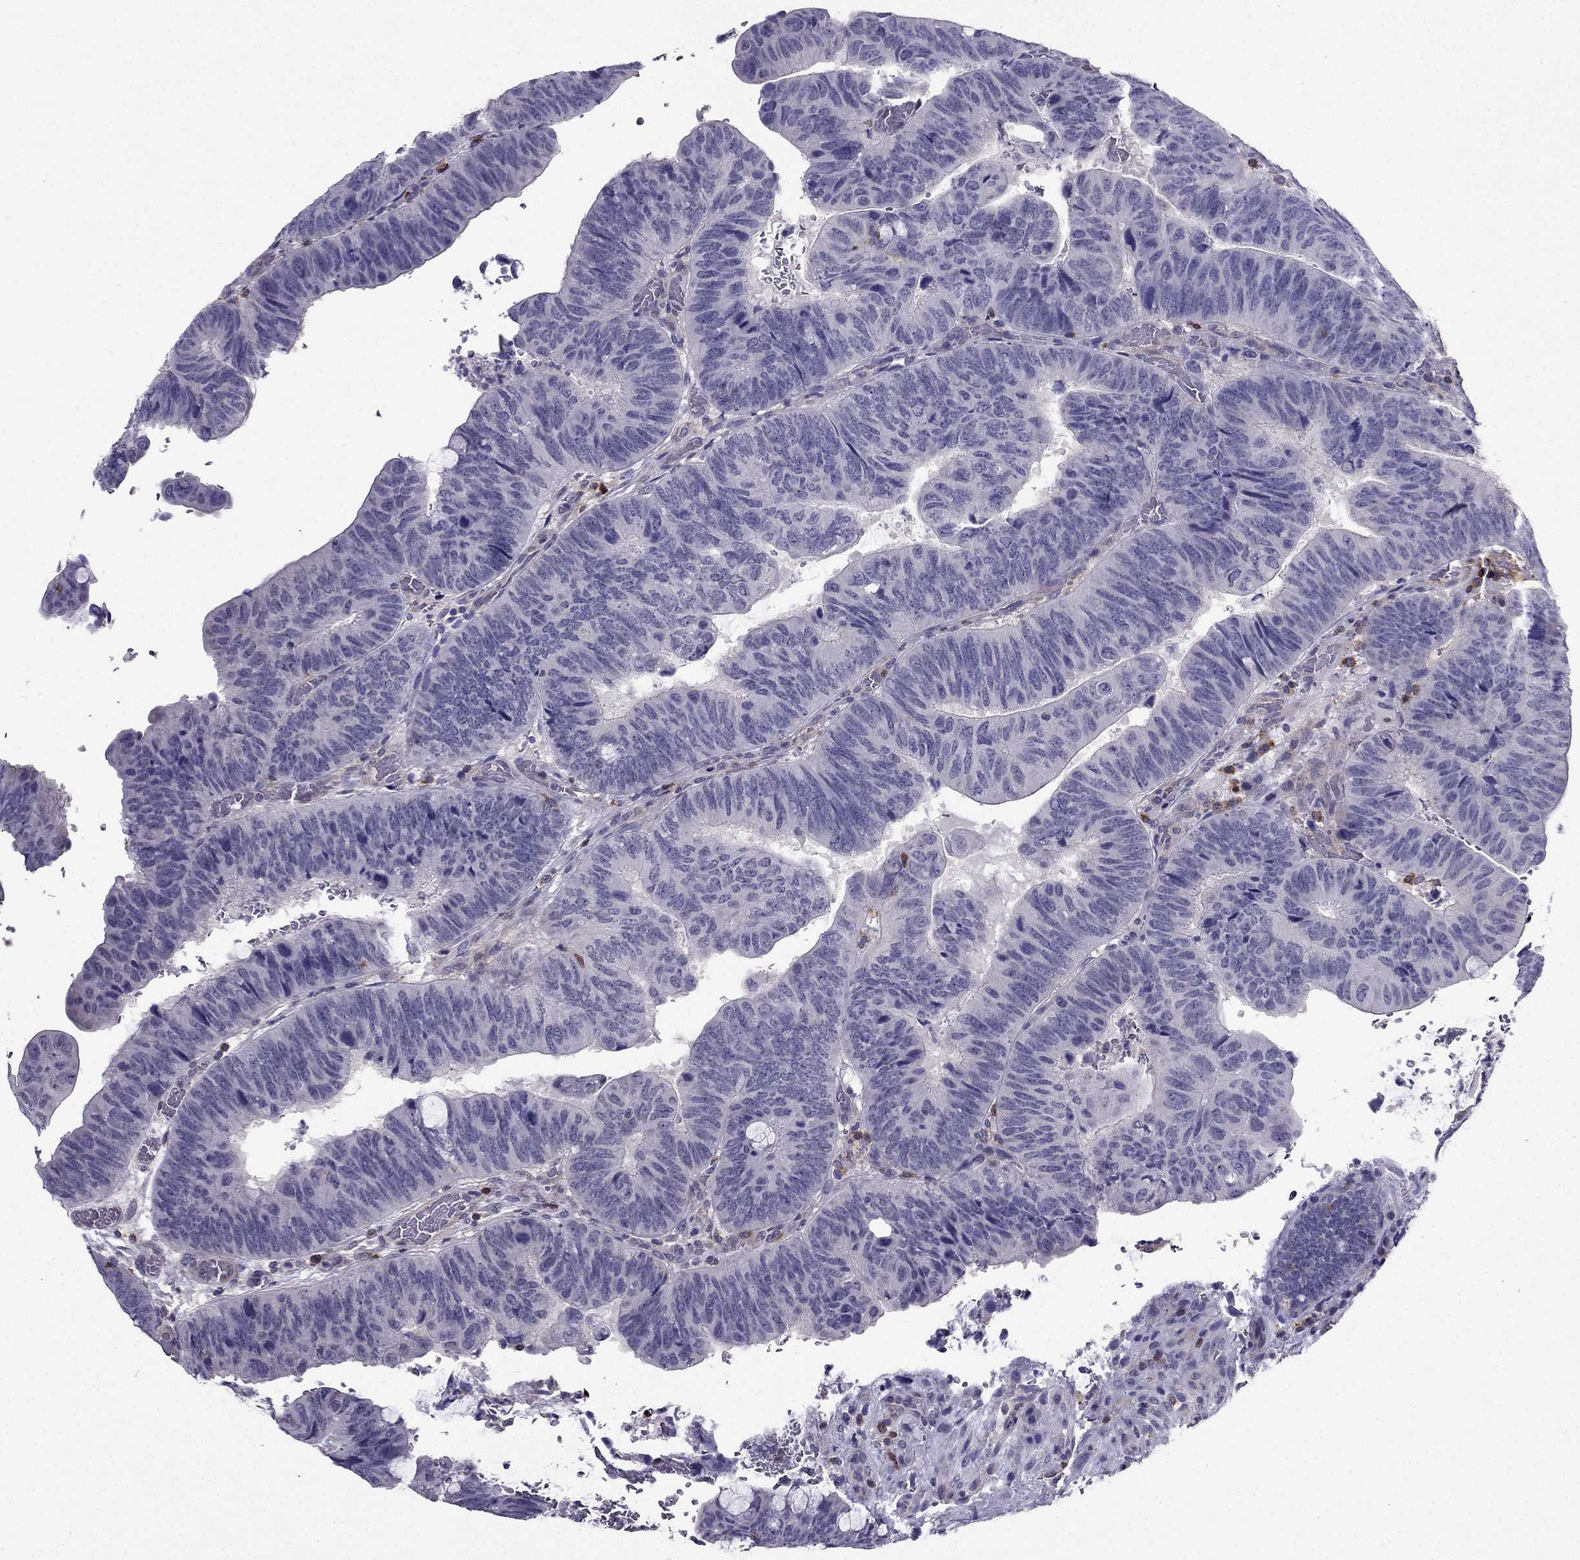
{"staining": {"intensity": "negative", "quantity": "none", "location": "none"}, "tissue": "colorectal cancer", "cell_type": "Tumor cells", "image_type": "cancer", "snomed": [{"axis": "morphology", "description": "Normal tissue, NOS"}, {"axis": "morphology", "description": "Adenocarcinoma, NOS"}, {"axis": "topography", "description": "Rectum"}], "caption": "Immunohistochemistry micrograph of neoplastic tissue: colorectal adenocarcinoma stained with DAB shows no significant protein staining in tumor cells. Nuclei are stained in blue.", "gene": "AAK1", "patient": {"sex": "male", "age": 92}}